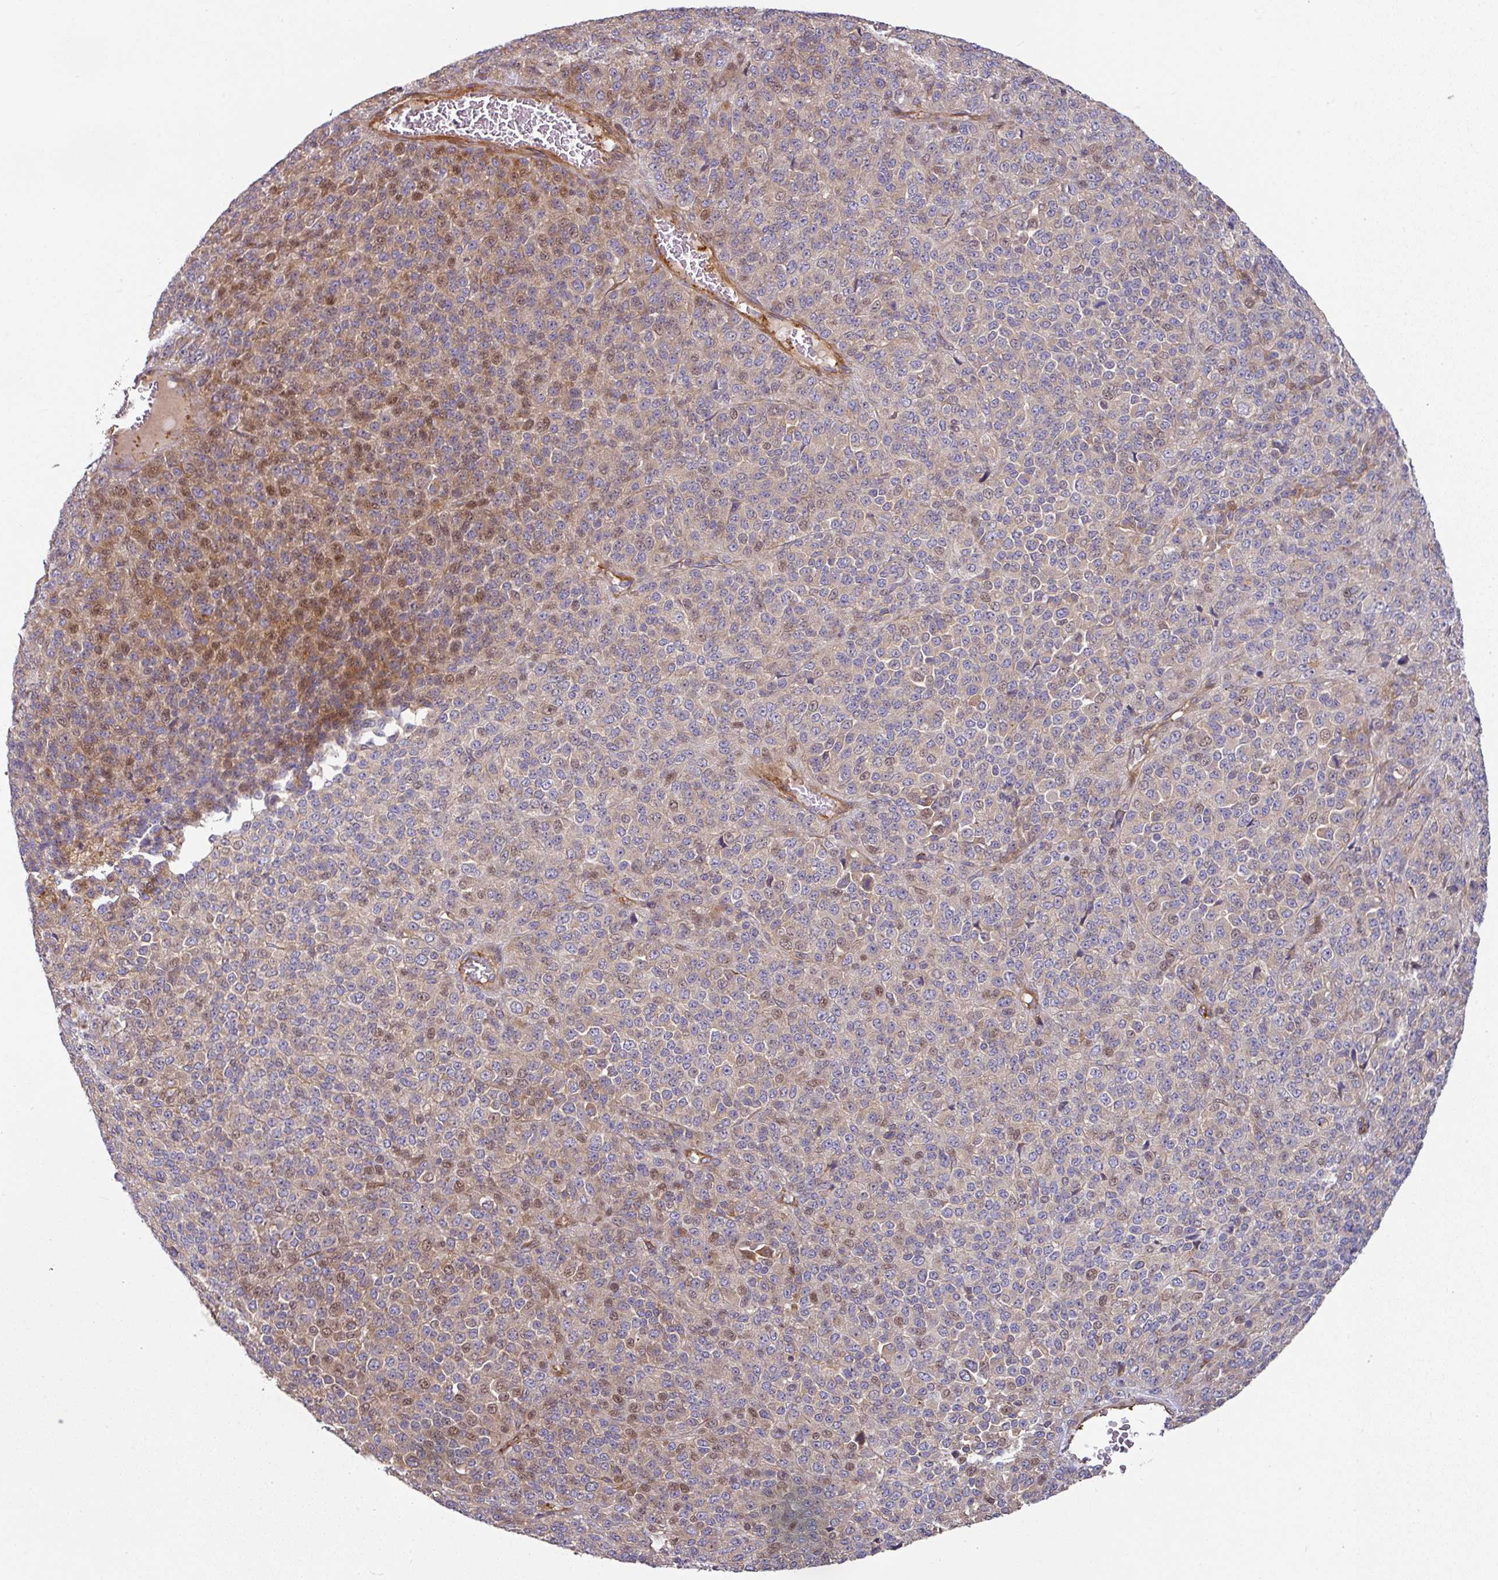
{"staining": {"intensity": "moderate", "quantity": "25%-75%", "location": "nuclear"}, "tissue": "melanoma", "cell_type": "Tumor cells", "image_type": "cancer", "snomed": [{"axis": "morphology", "description": "Malignant melanoma, Metastatic site"}, {"axis": "topography", "description": "Brain"}], "caption": "About 25%-75% of tumor cells in malignant melanoma (metastatic site) demonstrate moderate nuclear protein staining as visualized by brown immunohistochemical staining.", "gene": "CASP2", "patient": {"sex": "female", "age": 56}}